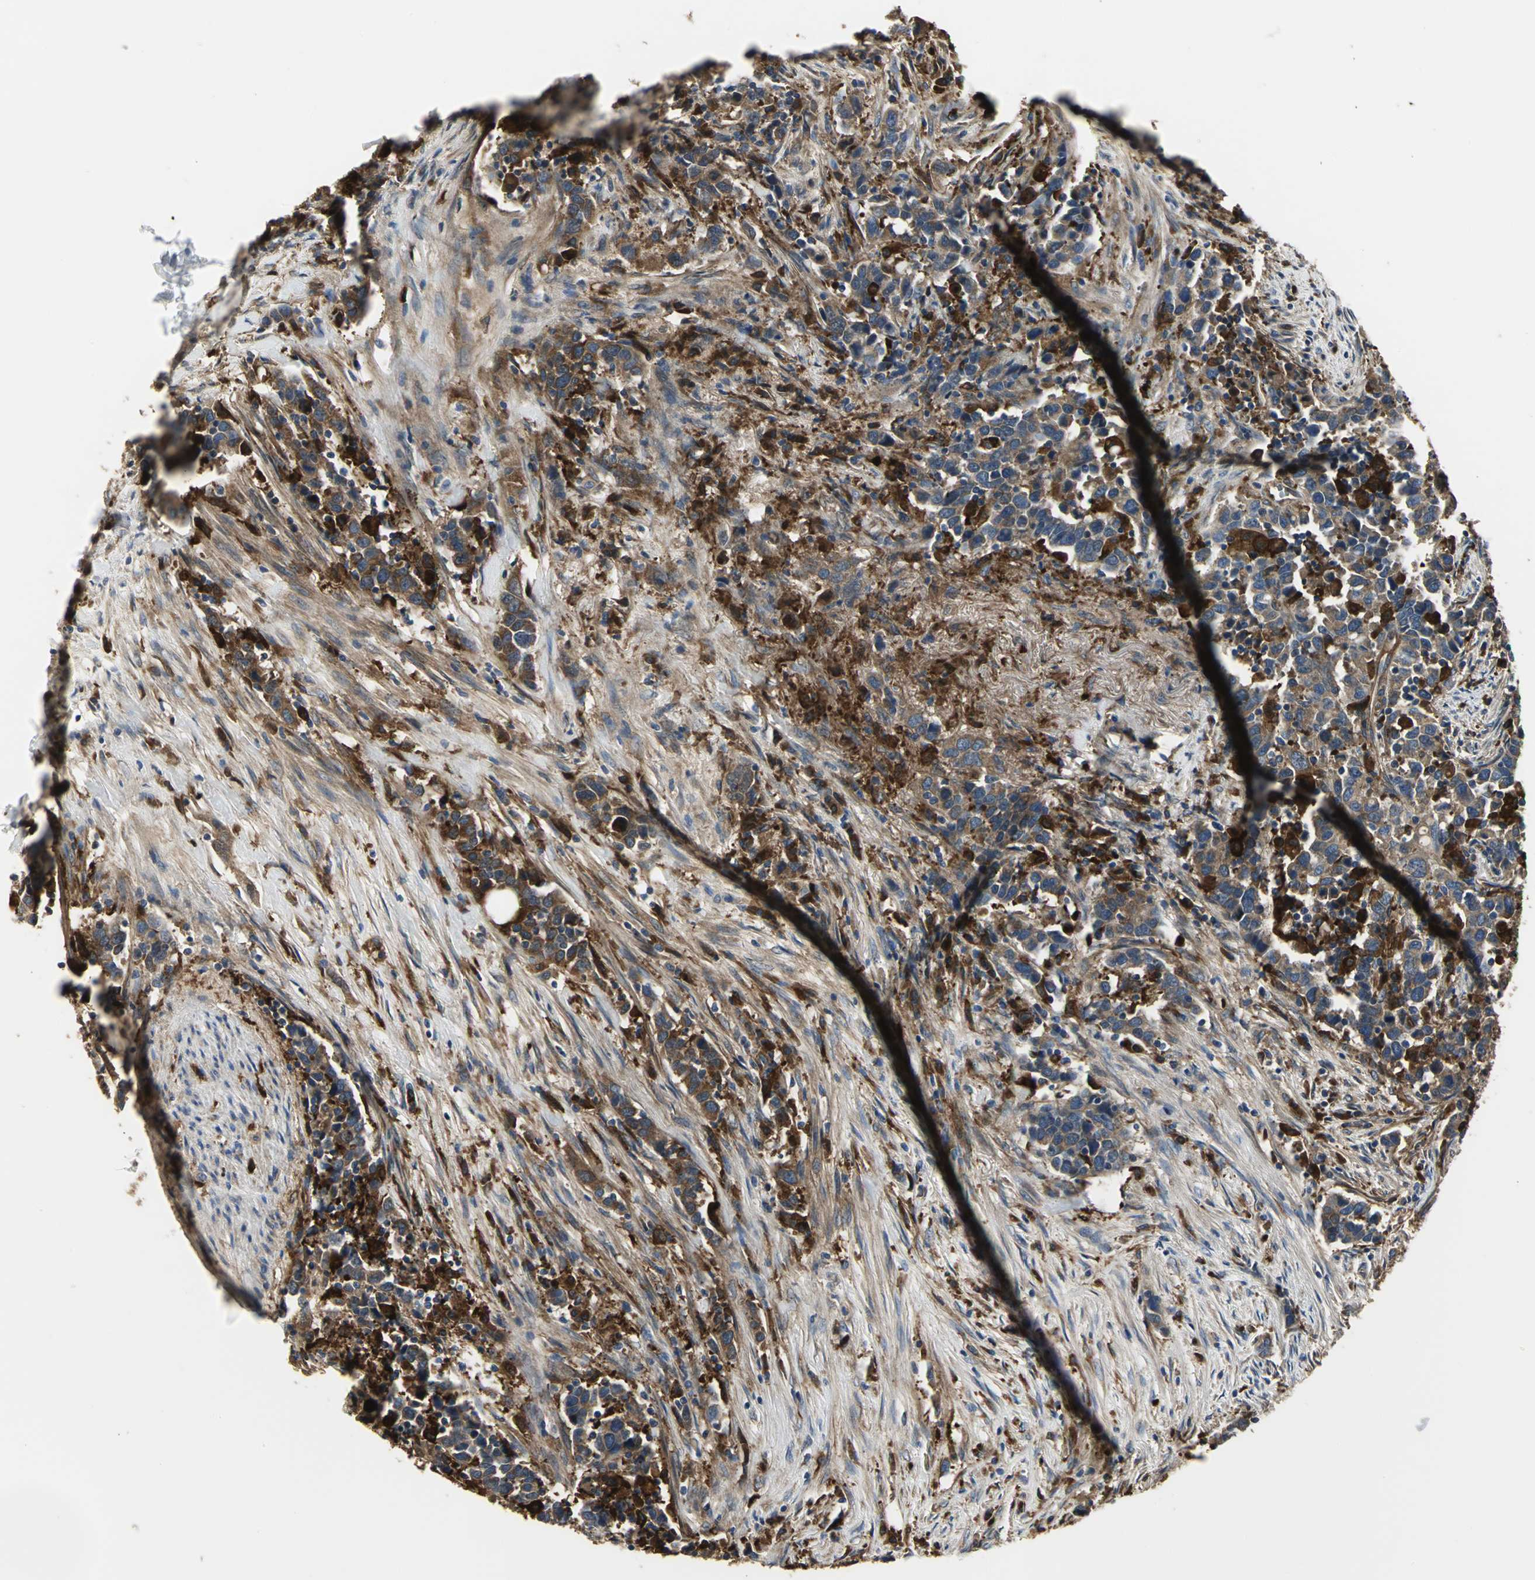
{"staining": {"intensity": "strong", "quantity": ">75%", "location": "cytoplasmic/membranous"}, "tissue": "urothelial cancer", "cell_type": "Tumor cells", "image_type": "cancer", "snomed": [{"axis": "morphology", "description": "Urothelial carcinoma, High grade"}, {"axis": "topography", "description": "Urinary bladder"}], "caption": "A histopathology image of human urothelial carcinoma (high-grade) stained for a protein demonstrates strong cytoplasmic/membranous brown staining in tumor cells.", "gene": "CHRNB1", "patient": {"sex": "male", "age": 61}}